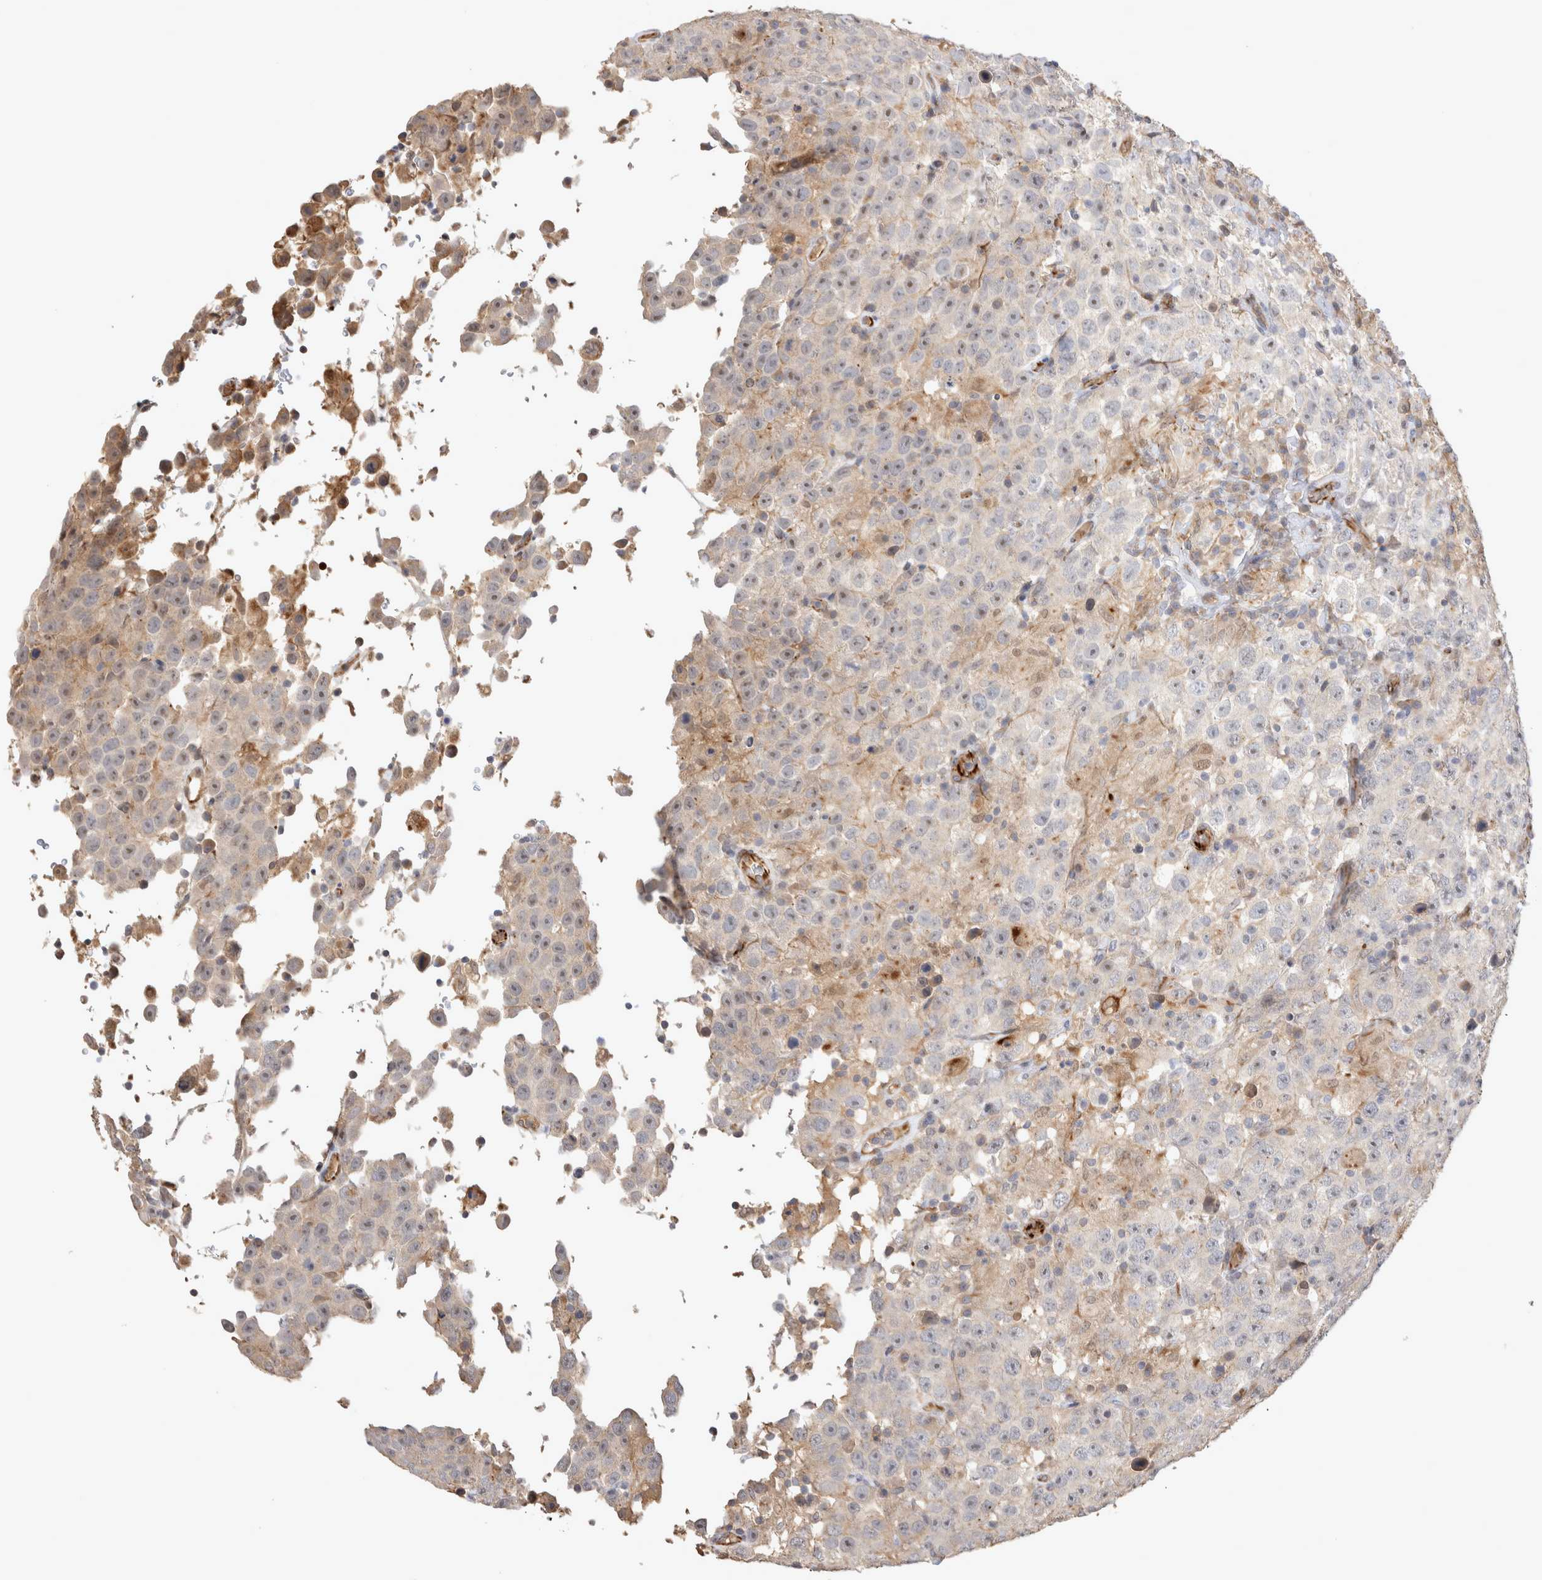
{"staining": {"intensity": "negative", "quantity": "none", "location": "none"}, "tissue": "testis cancer", "cell_type": "Tumor cells", "image_type": "cancer", "snomed": [{"axis": "morphology", "description": "Seminoma, NOS"}, {"axis": "topography", "description": "Testis"}], "caption": "Tumor cells show no significant expression in seminoma (testis).", "gene": "NMU", "patient": {"sex": "male", "age": 41}}